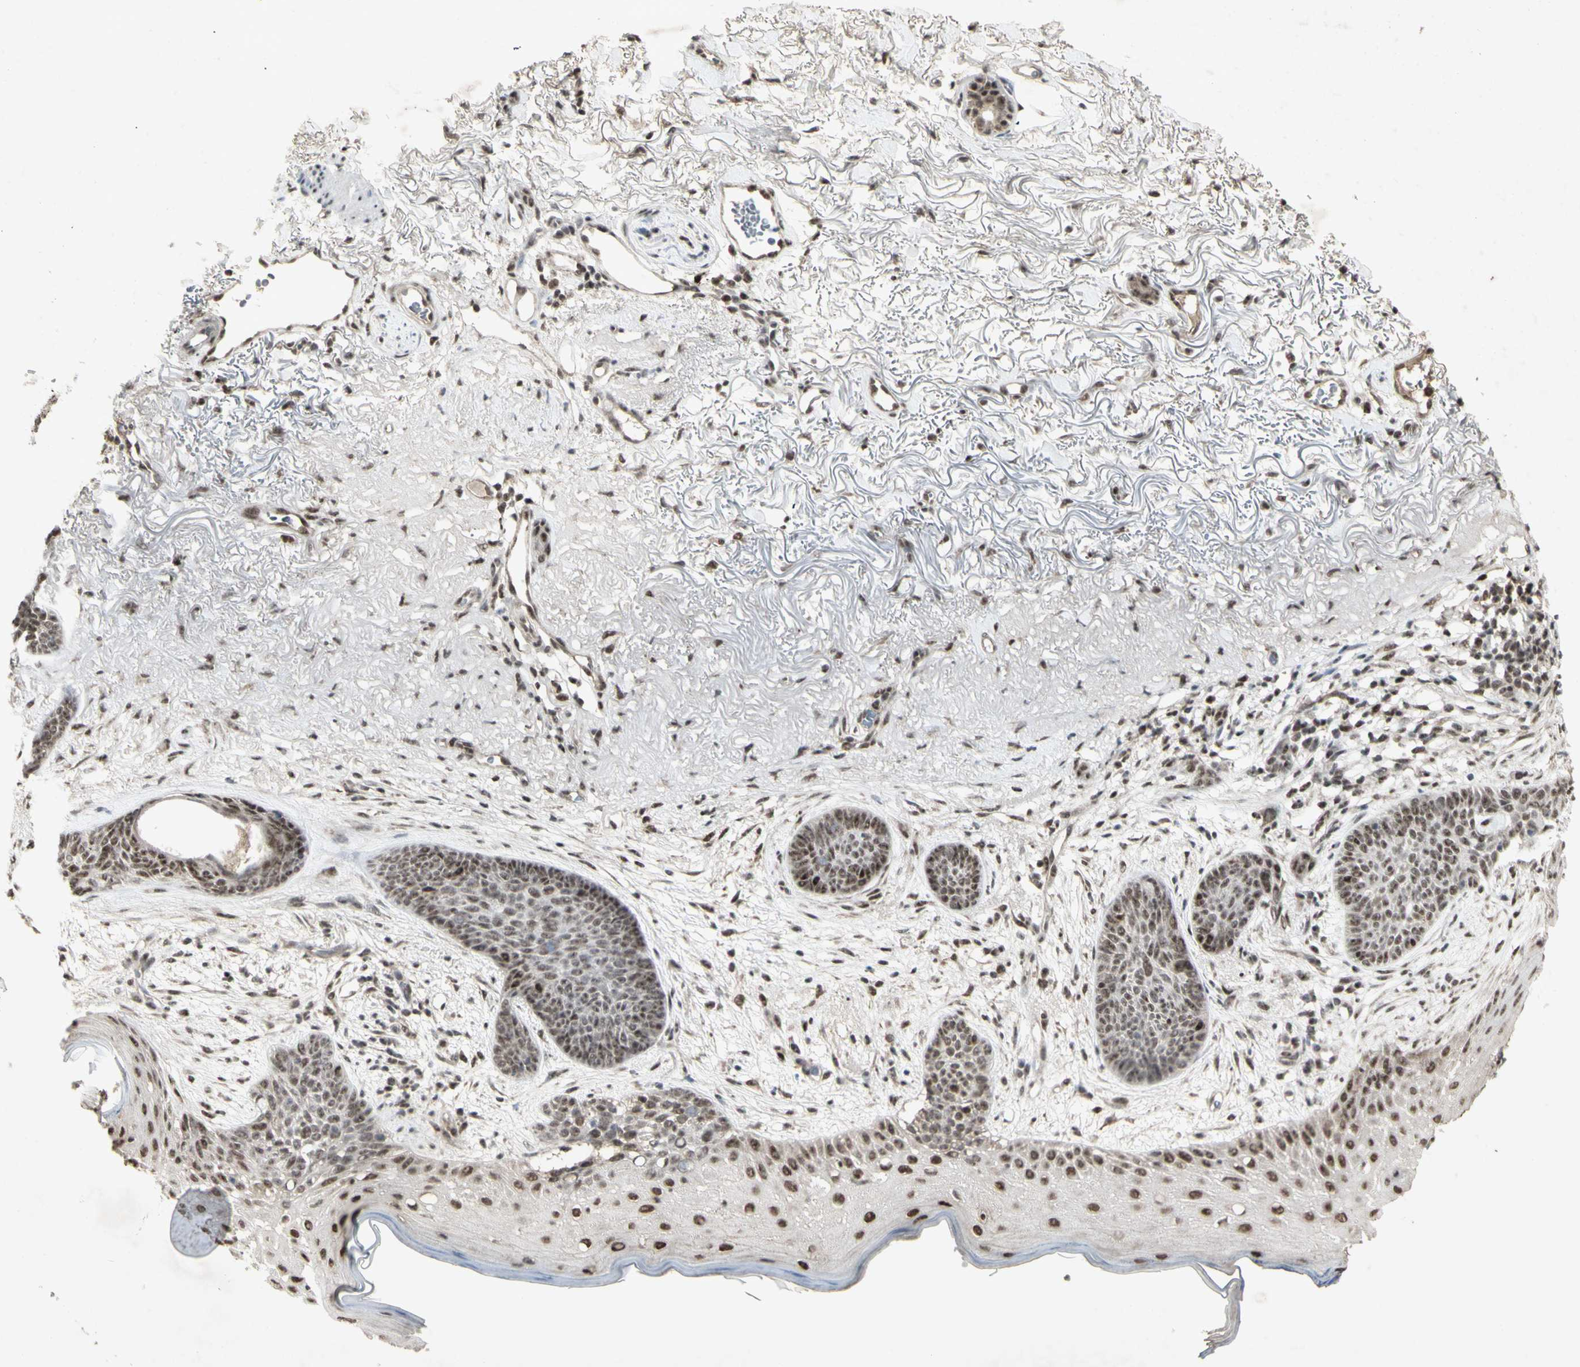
{"staining": {"intensity": "moderate", "quantity": "25%-75%", "location": "nuclear"}, "tissue": "skin cancer", "cell_type": "Tumor cells", "image_type": "cancer", "snomed": [{"axis": "morphology", "description": "Normal tissue, NOS"}, {"axis": "morphology", "description": "Basal cell carcinoma"}, {"axis": "topography", "description": "Skin"}], "caption": "Immunohistochemistry (IHC) micrograph of neoplastic tissue: skin cancer stained using immunohistochemistry displays medium levels of moderate protein expression localized specifically in the nuclear of tumor cells, appearing as a nuclear brown color.", "gene": "CCNT1", "patient": {"sex": "female", "age": 70}}